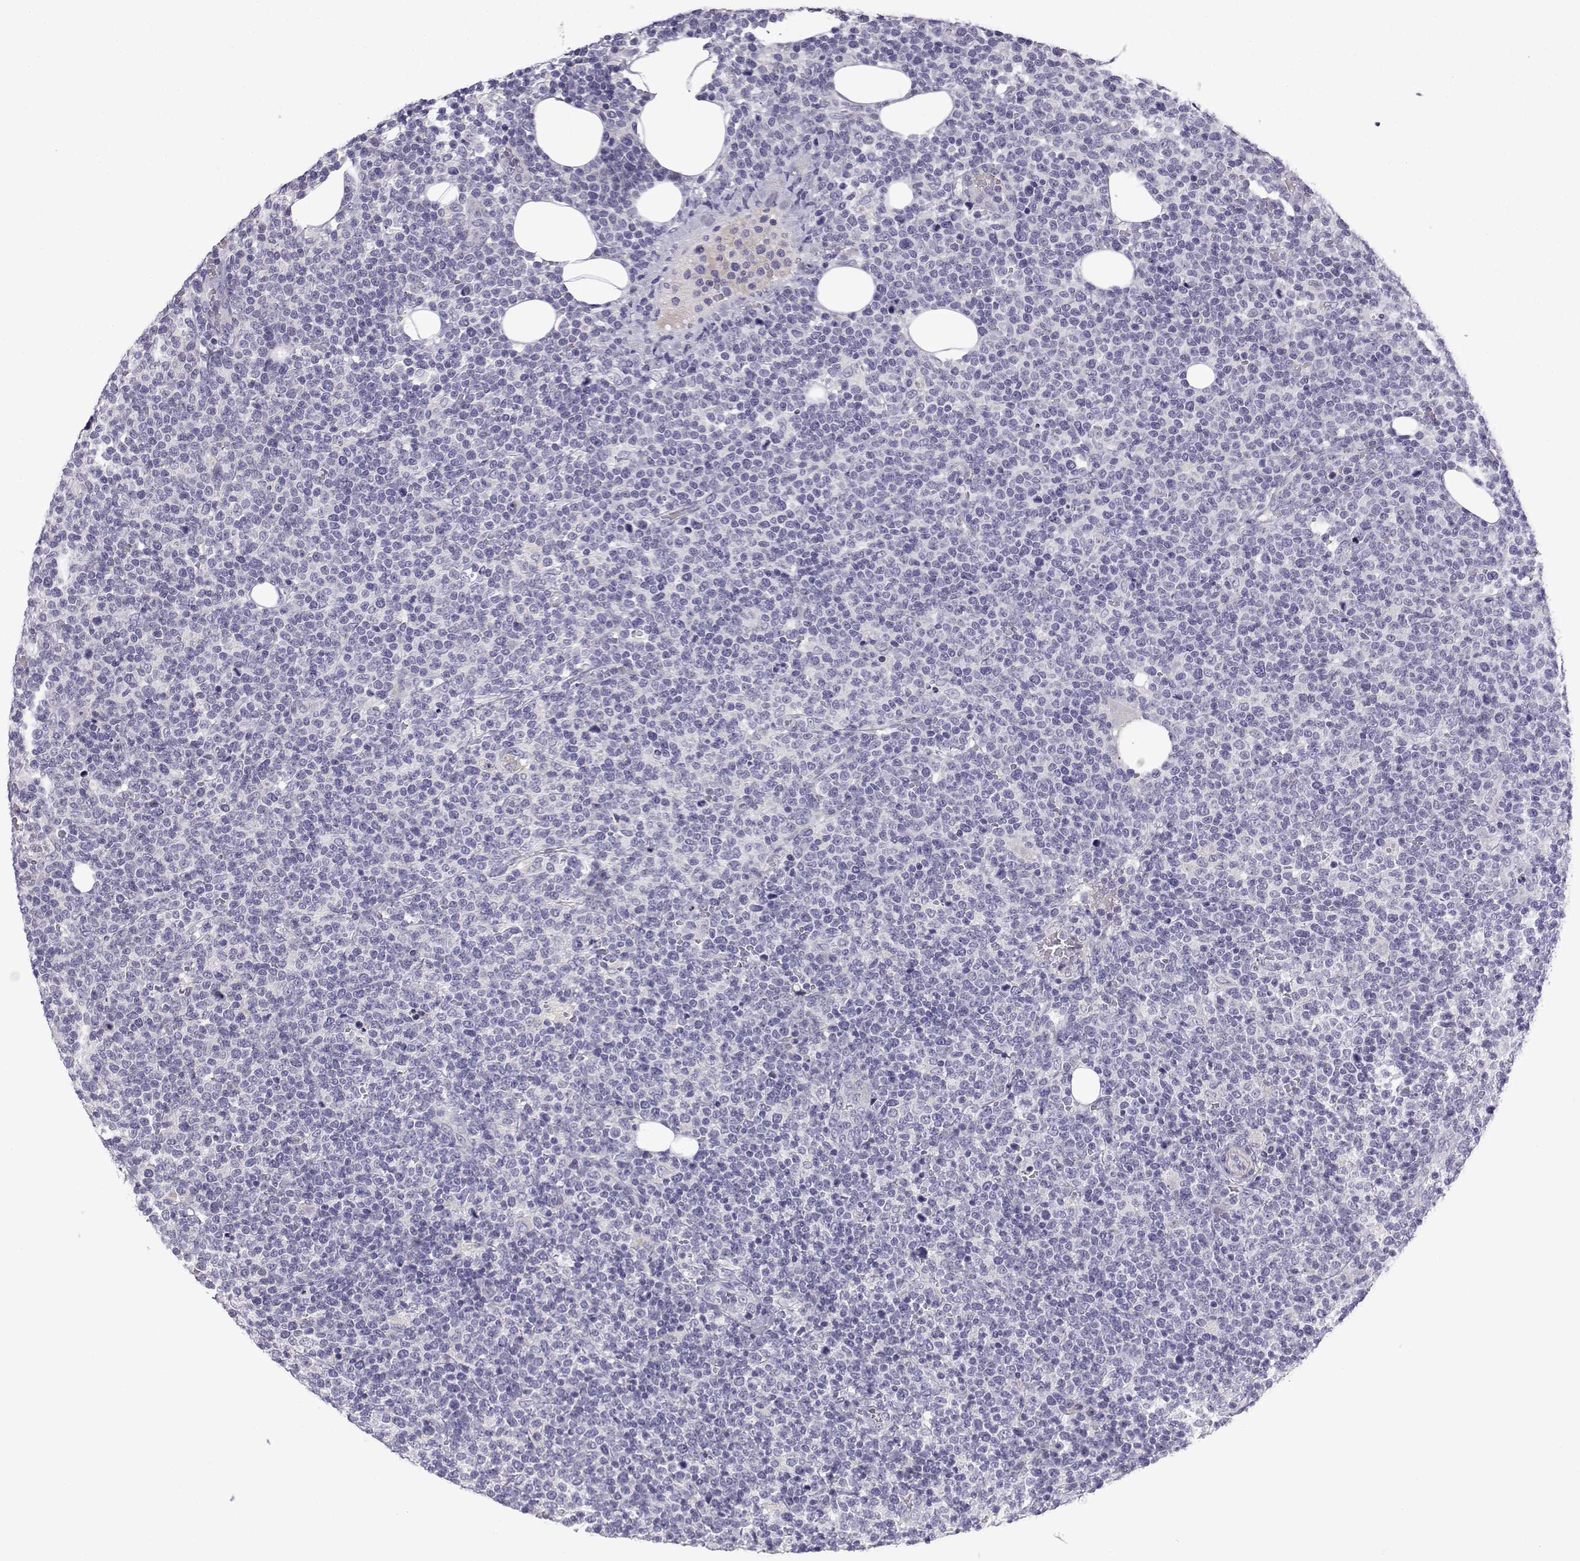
{"staining": {"intensity": "negative", "quantity": "none", "location": "none"}, "tissue": "lymphoma", "cell_type": "Tumor cells", "image_type": "cancer", "snomed": [{"axis": "morphology", "description": "Malignant lymphoma, non-Hodgkin's type, High grade"}, {"axis": "topography", "description": "Lymph node"}], "caption": "Tumor cells show no significant staining in high-grade malignant lymphoma, non-Hodgkin's type.", "gene": "SPACA7", "patient": {"sex": "male", "age": 61}}